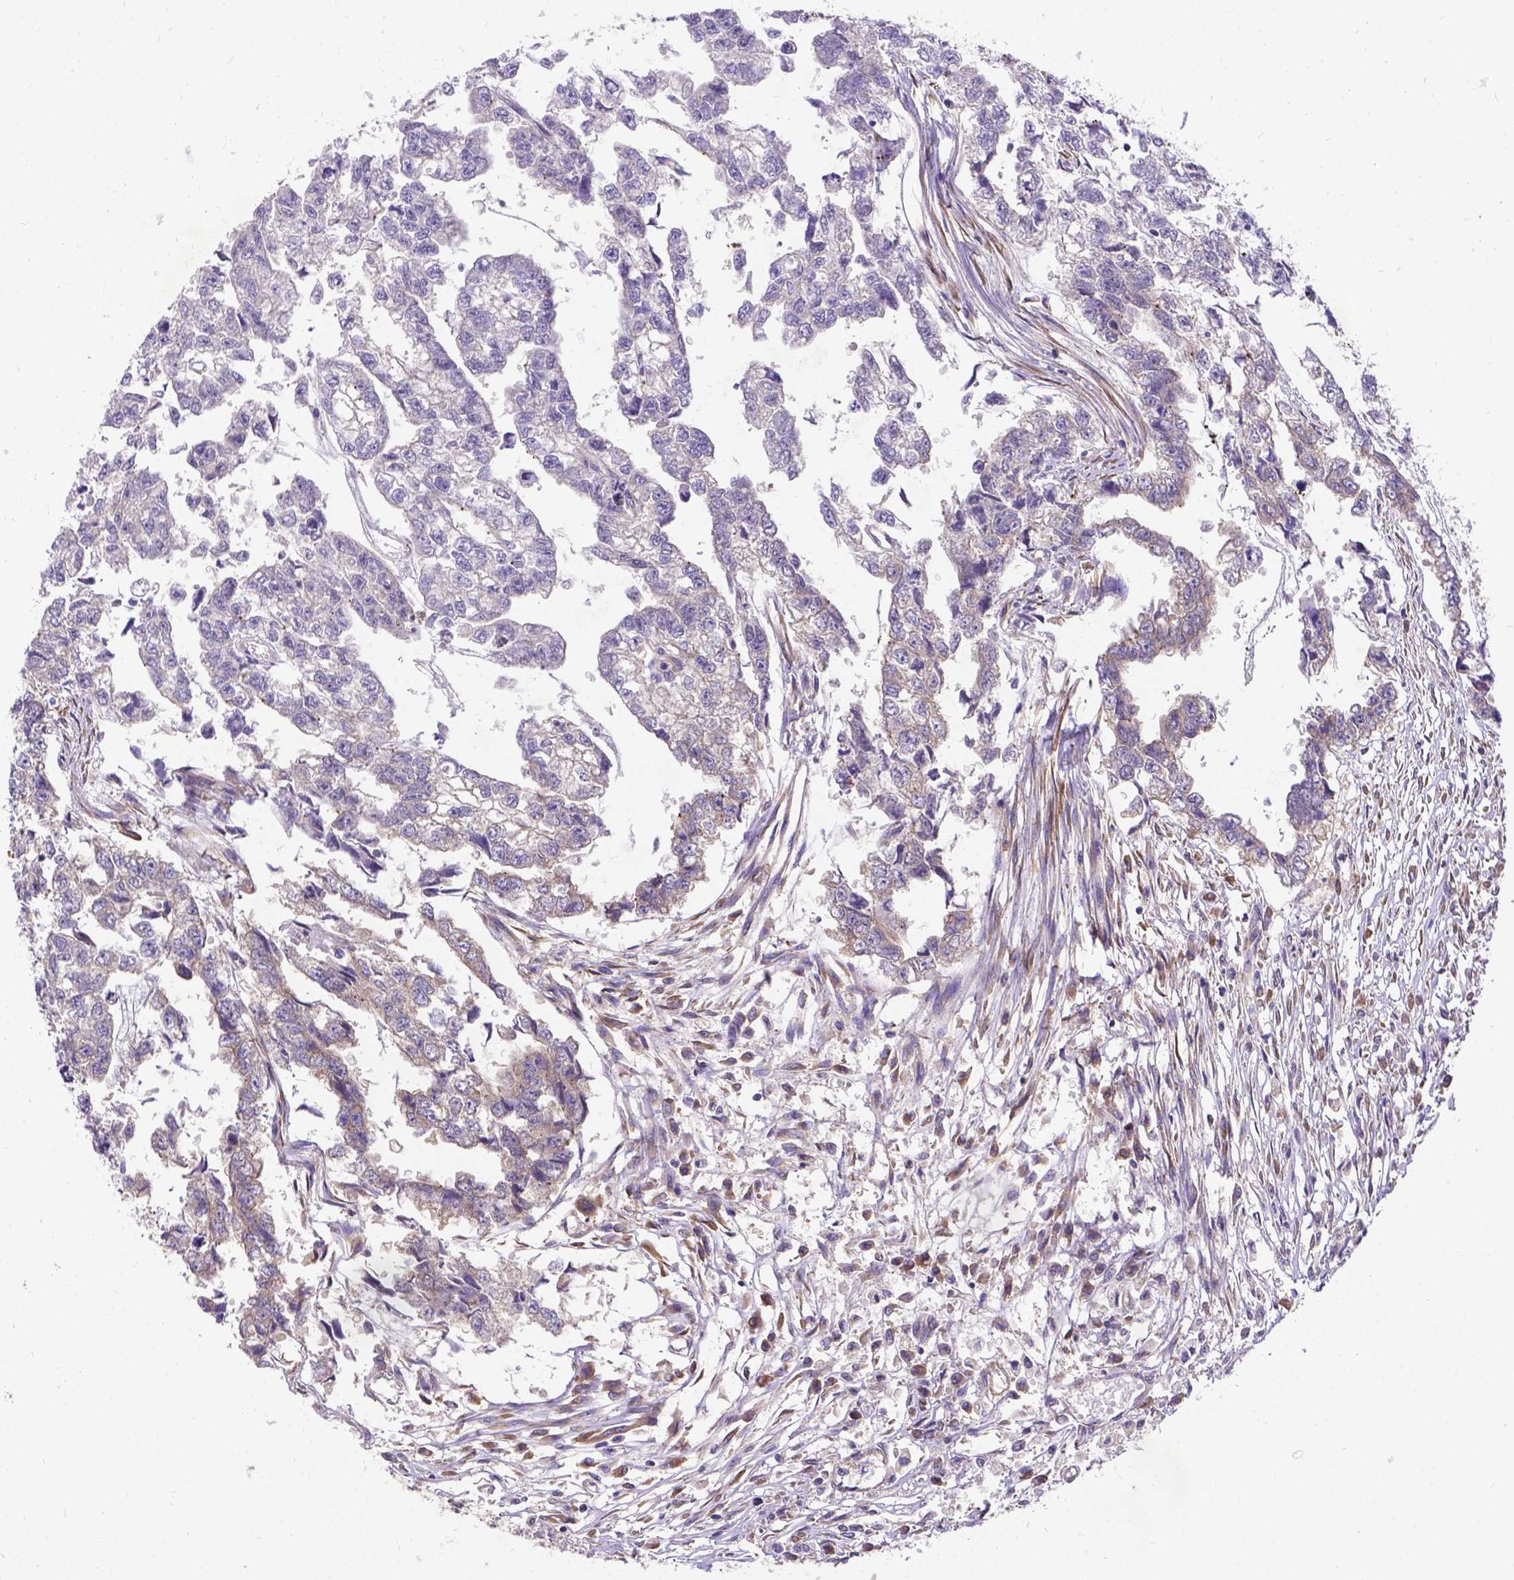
{"staining": {"intensity": "negative", "quantity": "none", "location": "none"}, "tissue": "testis cancer", "cell_type": "Tumor cells", "image_type": "cancer", "snomed": [{"axis": "morphology", "description": "Carcinoma, Embryonal, NOS"}, {"axis": "morphology", "description": "Teratoma, malignant, NOS"}, {"axis": "topography", "description": "Testis"}], "caption": "Image shows no significant protein staining in tumor cells of testis cancer.", "gene": "DENND6A", "patient": {"sex": "male", "age": 44}}